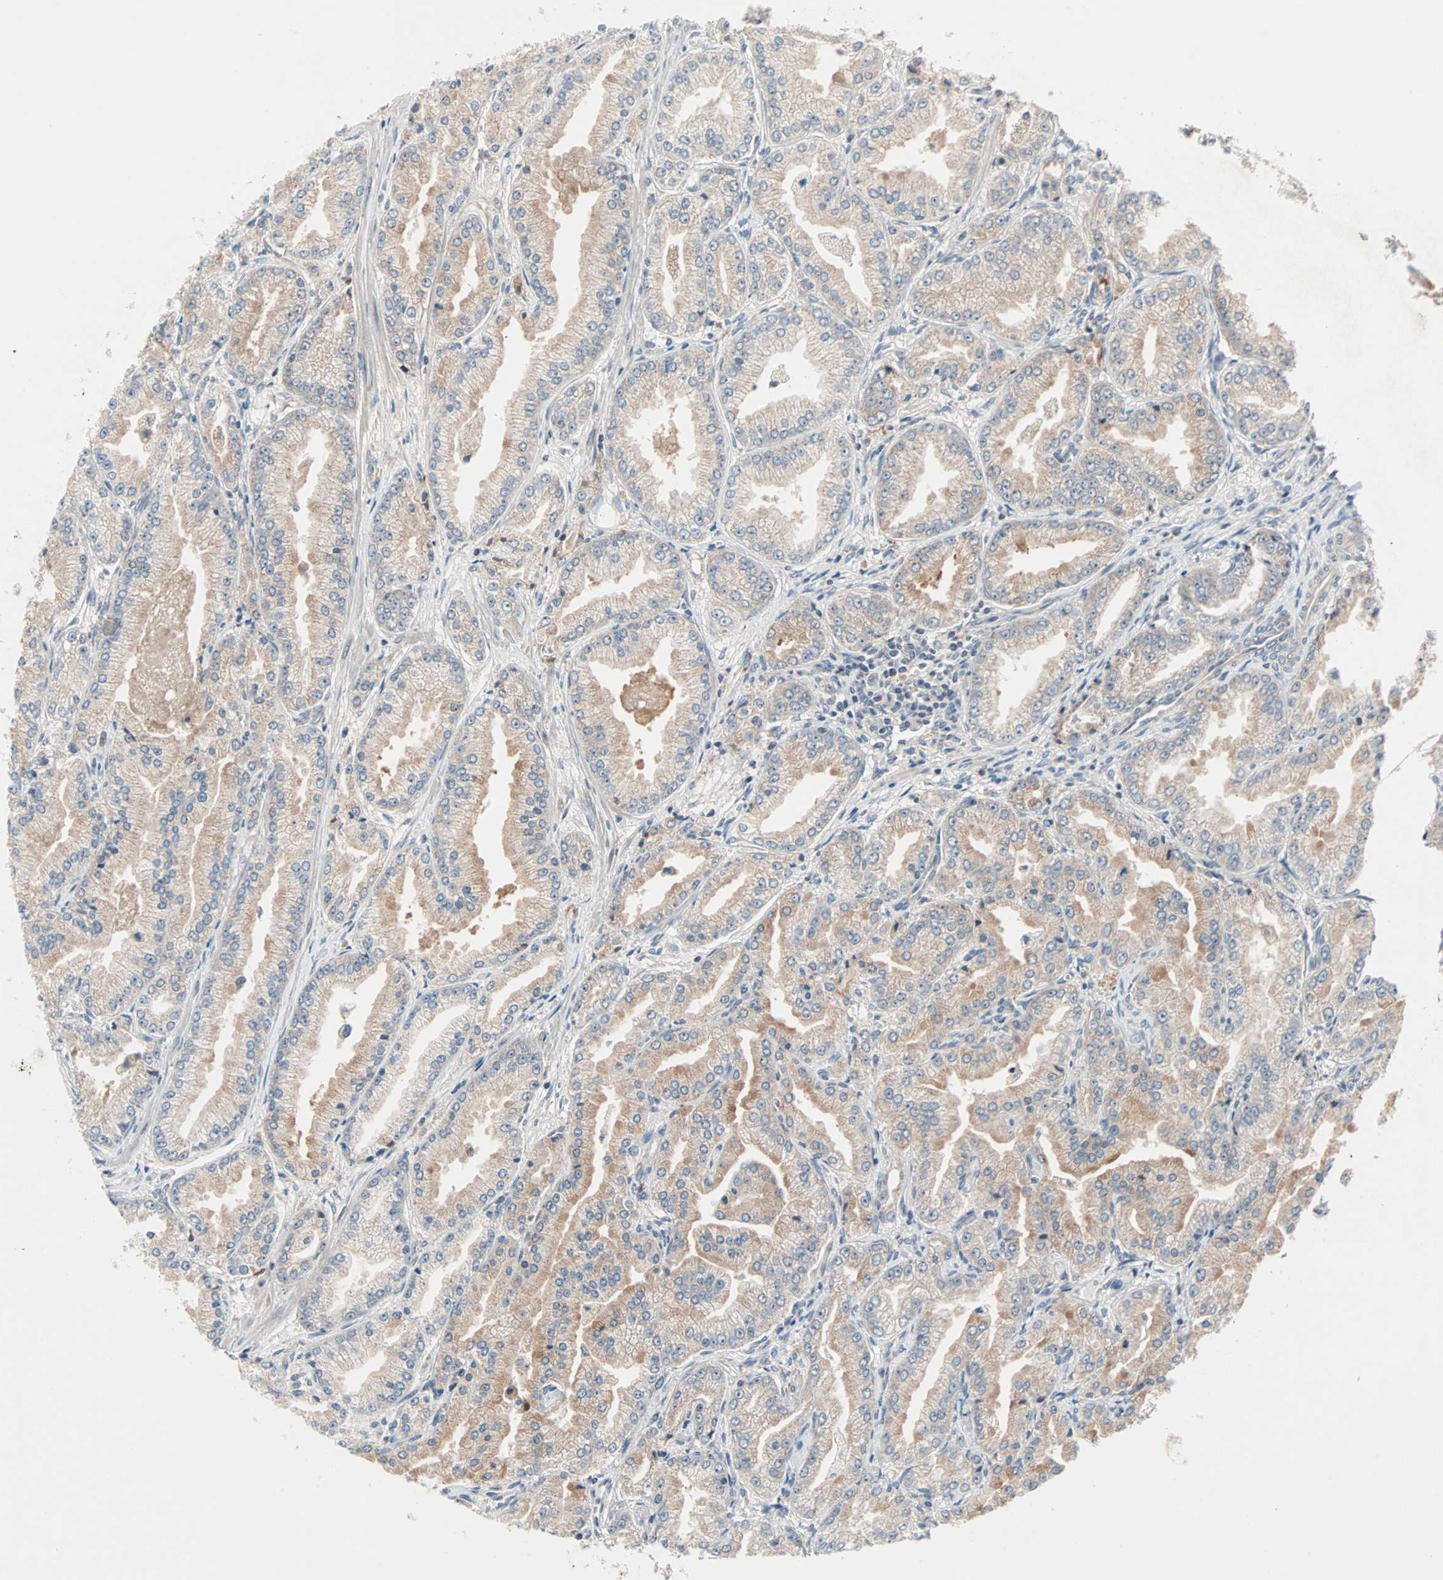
{"staining": {"intensity": "moderate", "quantity": "25%-75%", "location": "cytoplasmic/membranous"}, "tissue": "prostate cancer", "cell_type": "Tumor cells", "image_type": "cancer", "snomed": [{"axis": "morphology", "description": "Adenocarcinoma, High grade"}, {"axis": "topography", "description": "Prostate"}], "caption": "Moderate cytoplasmic/membranous staining is appreciated in approximately 25%-75% of tumor cells in high-grade adenocarcinoma (prostate).", "gene": "PROS1", "patient": {"sex": "male", "age": 61}}